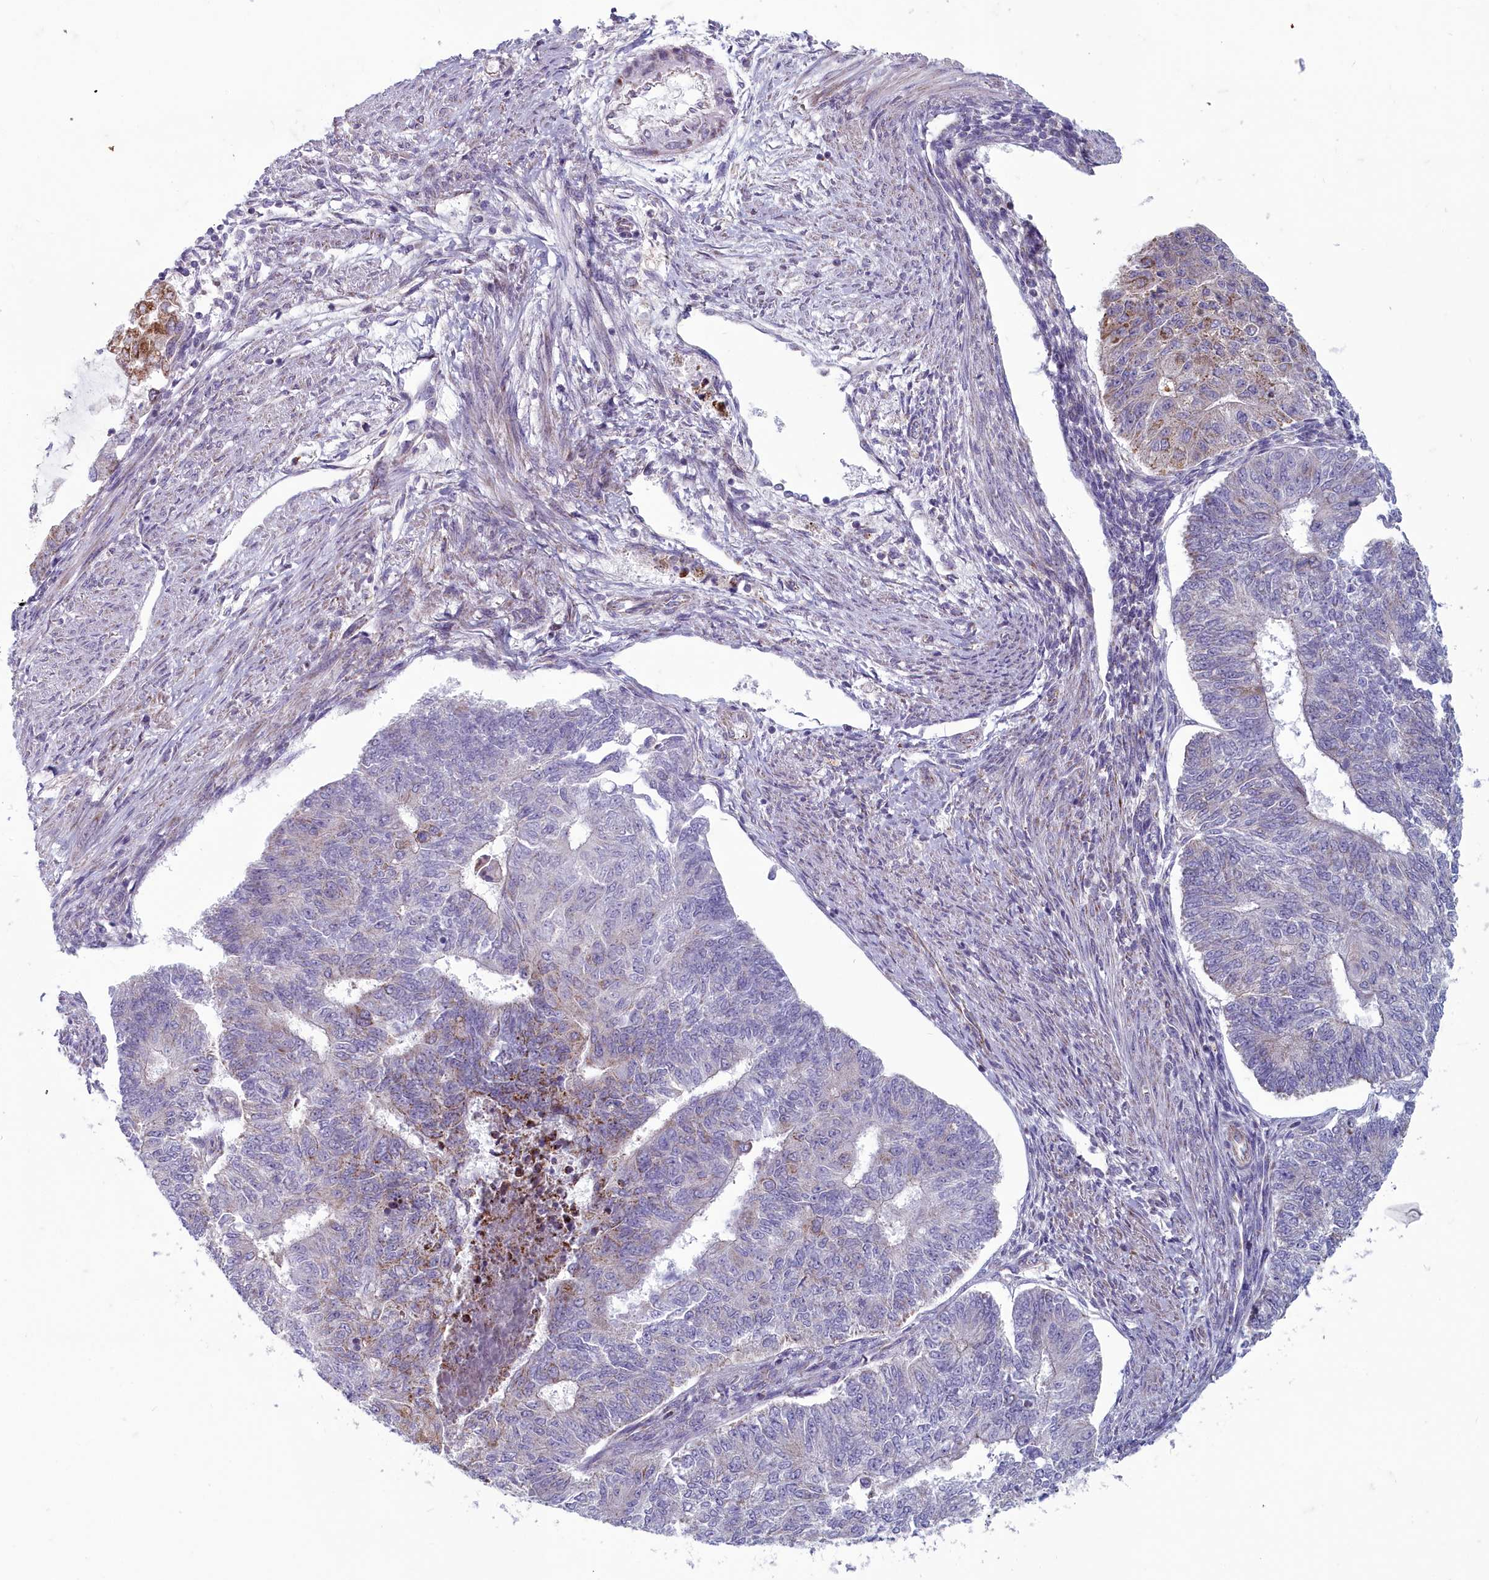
{"staining": {"intensity": "weak", "quantity": "<25%", "location": "cytoplasmic/membranous"}, "tissue": "endometrial cancer", "cell_type": "Tumor cells", "image_type": "cancer", "snomed": [{"axis": "morphology", "description": "Adenocarcinoma, NOS"}, {"axis": "topography", "description": "Endometrium"}], "caption": "High magnification brightfield microscopy of endometrial adenocarcinoma stained with DAB (3,3'-diaminobenzidine) (brown) and counterstained with hematoxylin (blue): tumor cells show no significant staining.", "gene": "INSYN2A", "patient": {"sex": "female", "age": 32}}